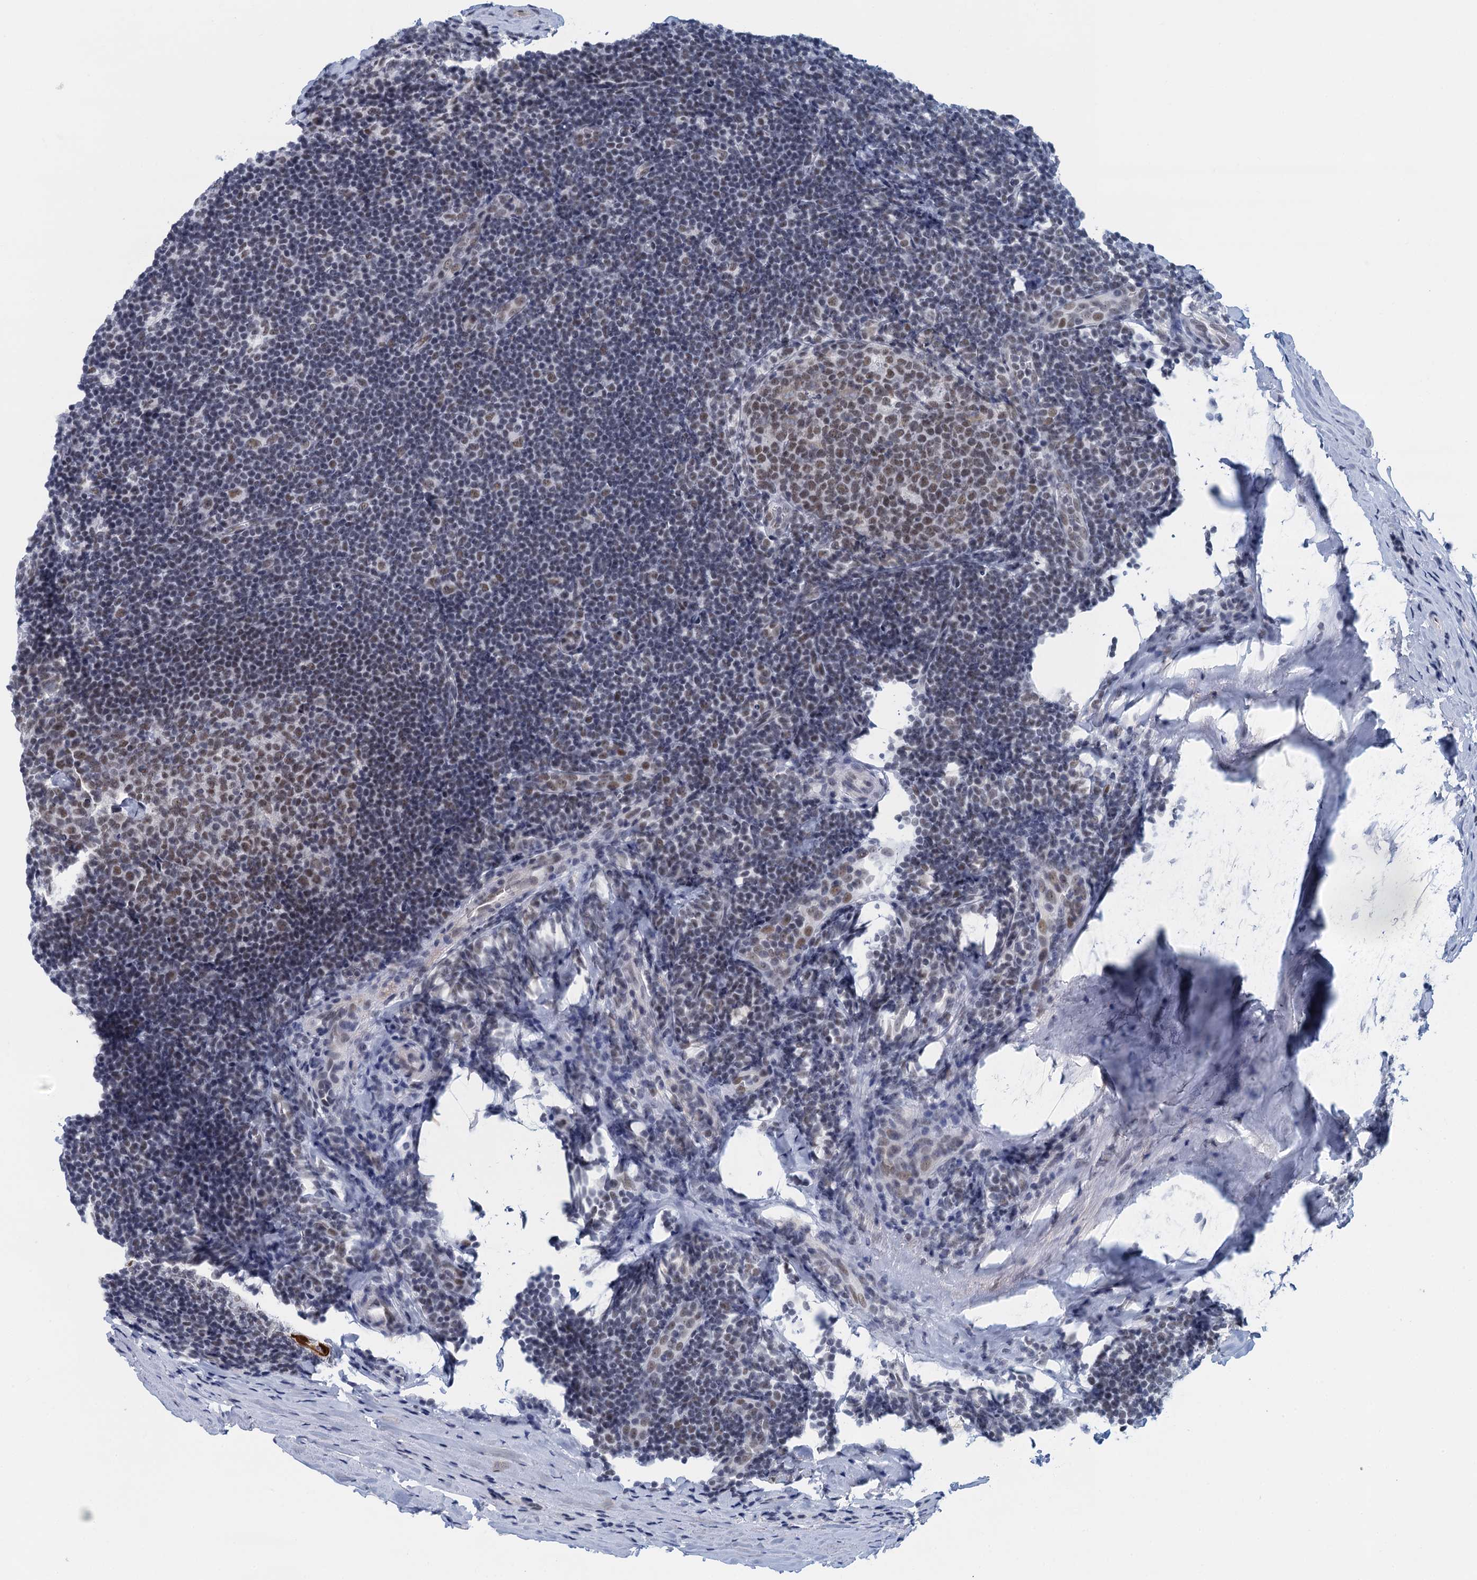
{"staining": {"intensity": "weak", "quantity": ">75%", "location": "nuclear"}, "tissue": "tonsil", "cell_type": "Germinal center cells", "image_type": "normal", "snomed": [{"axis": "morphology", "description": "Normal tissue, NOS"}, {"axis": "topography", "description": "Tonsil"}], "caption": "Normal tonsil exhibits weak nuclear expression in approximately >75% of germinal center cells The protein of interest is stained brown, and the nuclei are stained in blue (DAB IHC with brightfield microscopy, high magnification)..", "gene": "EPS8L1", "patient": {"sex": "male", "age": 37}}